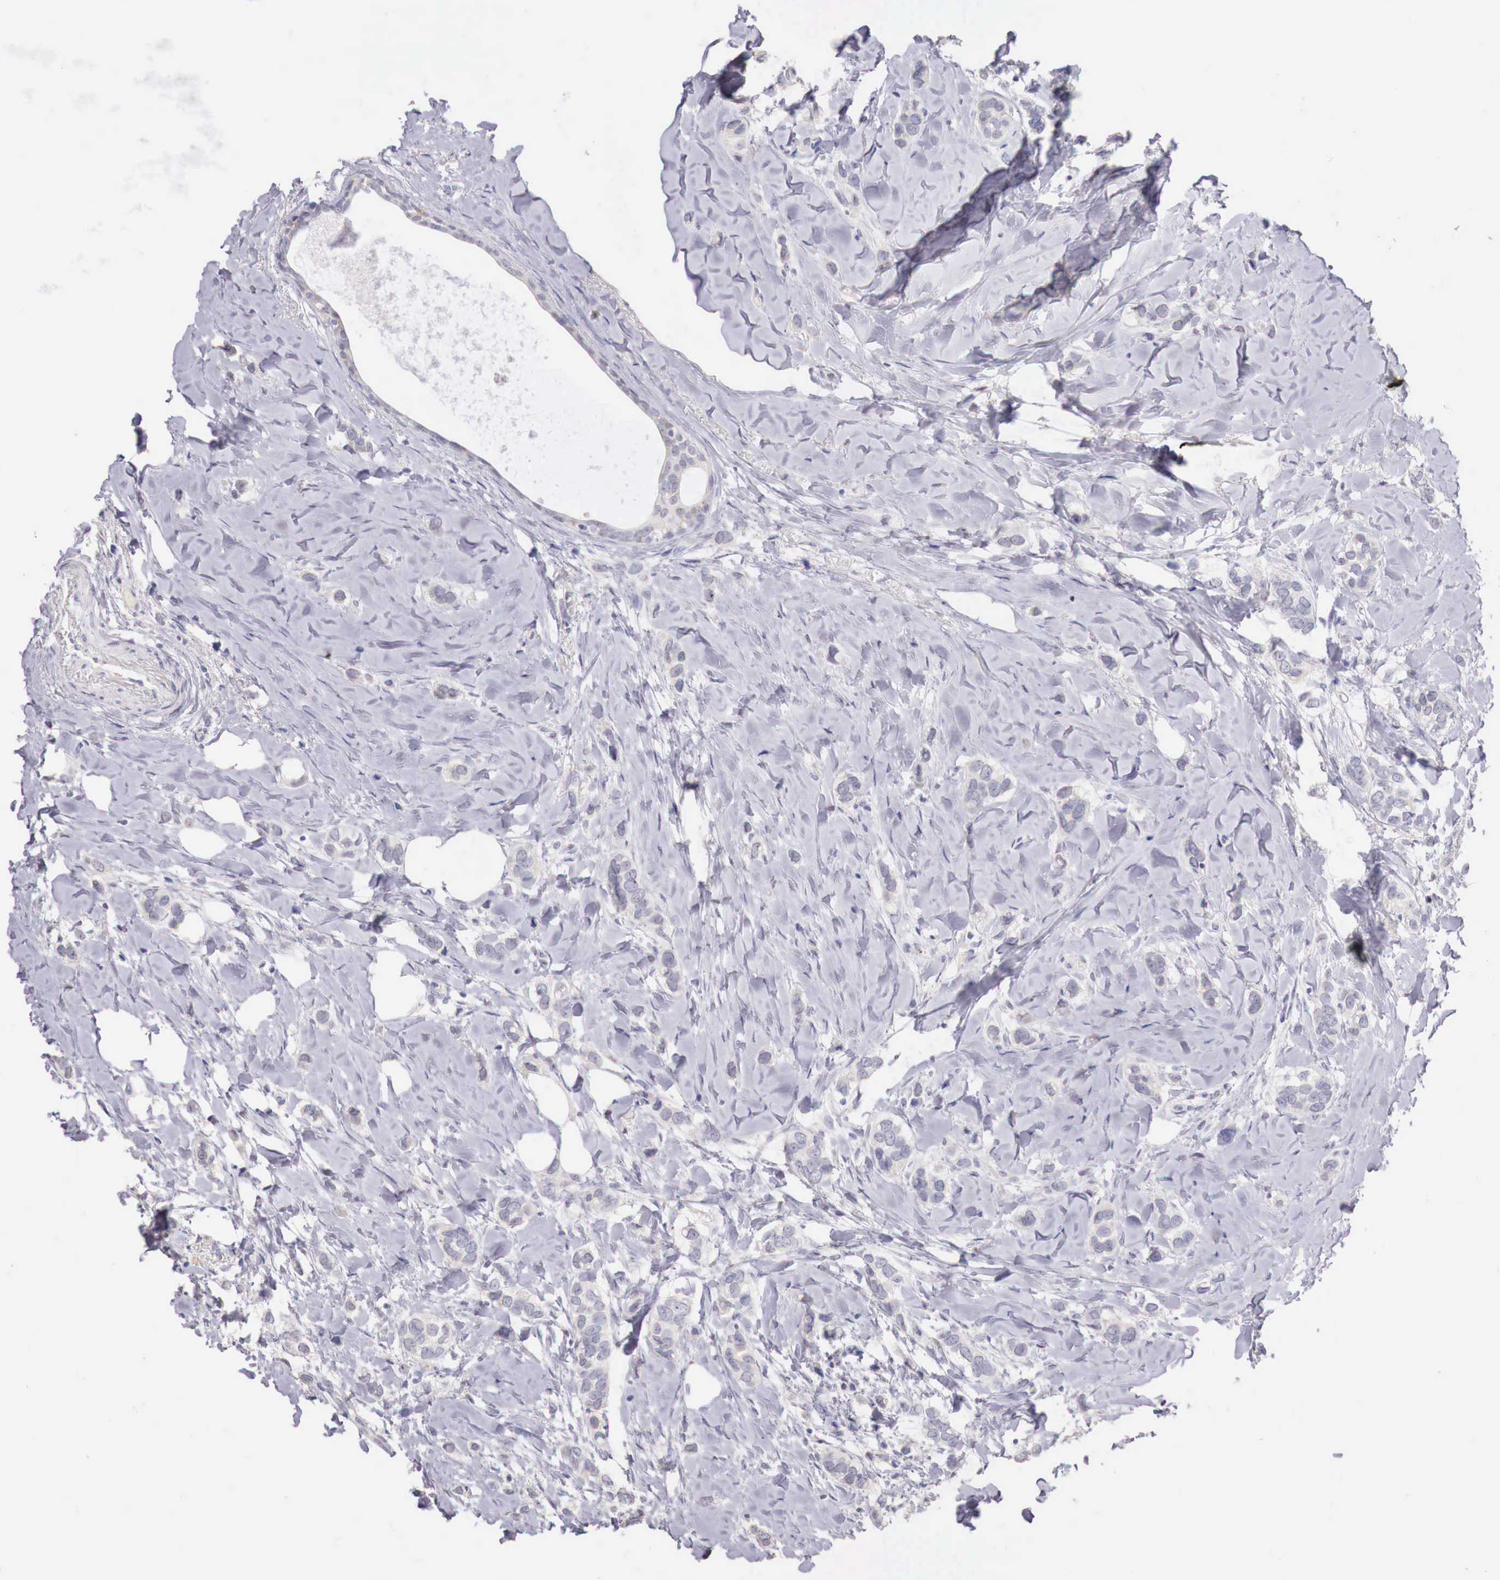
{"staining": {"intensity": "negative", "quantity": "none", "location": "none"}, "tissue": "breast cancer", "cell_type": "Tumor cells", "image_type": "cancer", "snomed": [{"axis": "morphology", "description": "Duct carcinoma"}, {"axis": "topography", "description": "Breast"}], "caption": "Tumor cells show no significant expression in breast intraductal carcinoma. The staining is performed using DAB (3,3'-diaminobenzidine) brown chromogen with nuclei counter-stained in using hematoxylin.", "gene": "ITIH6", "patient": {"sex": "female", "age": 72}}